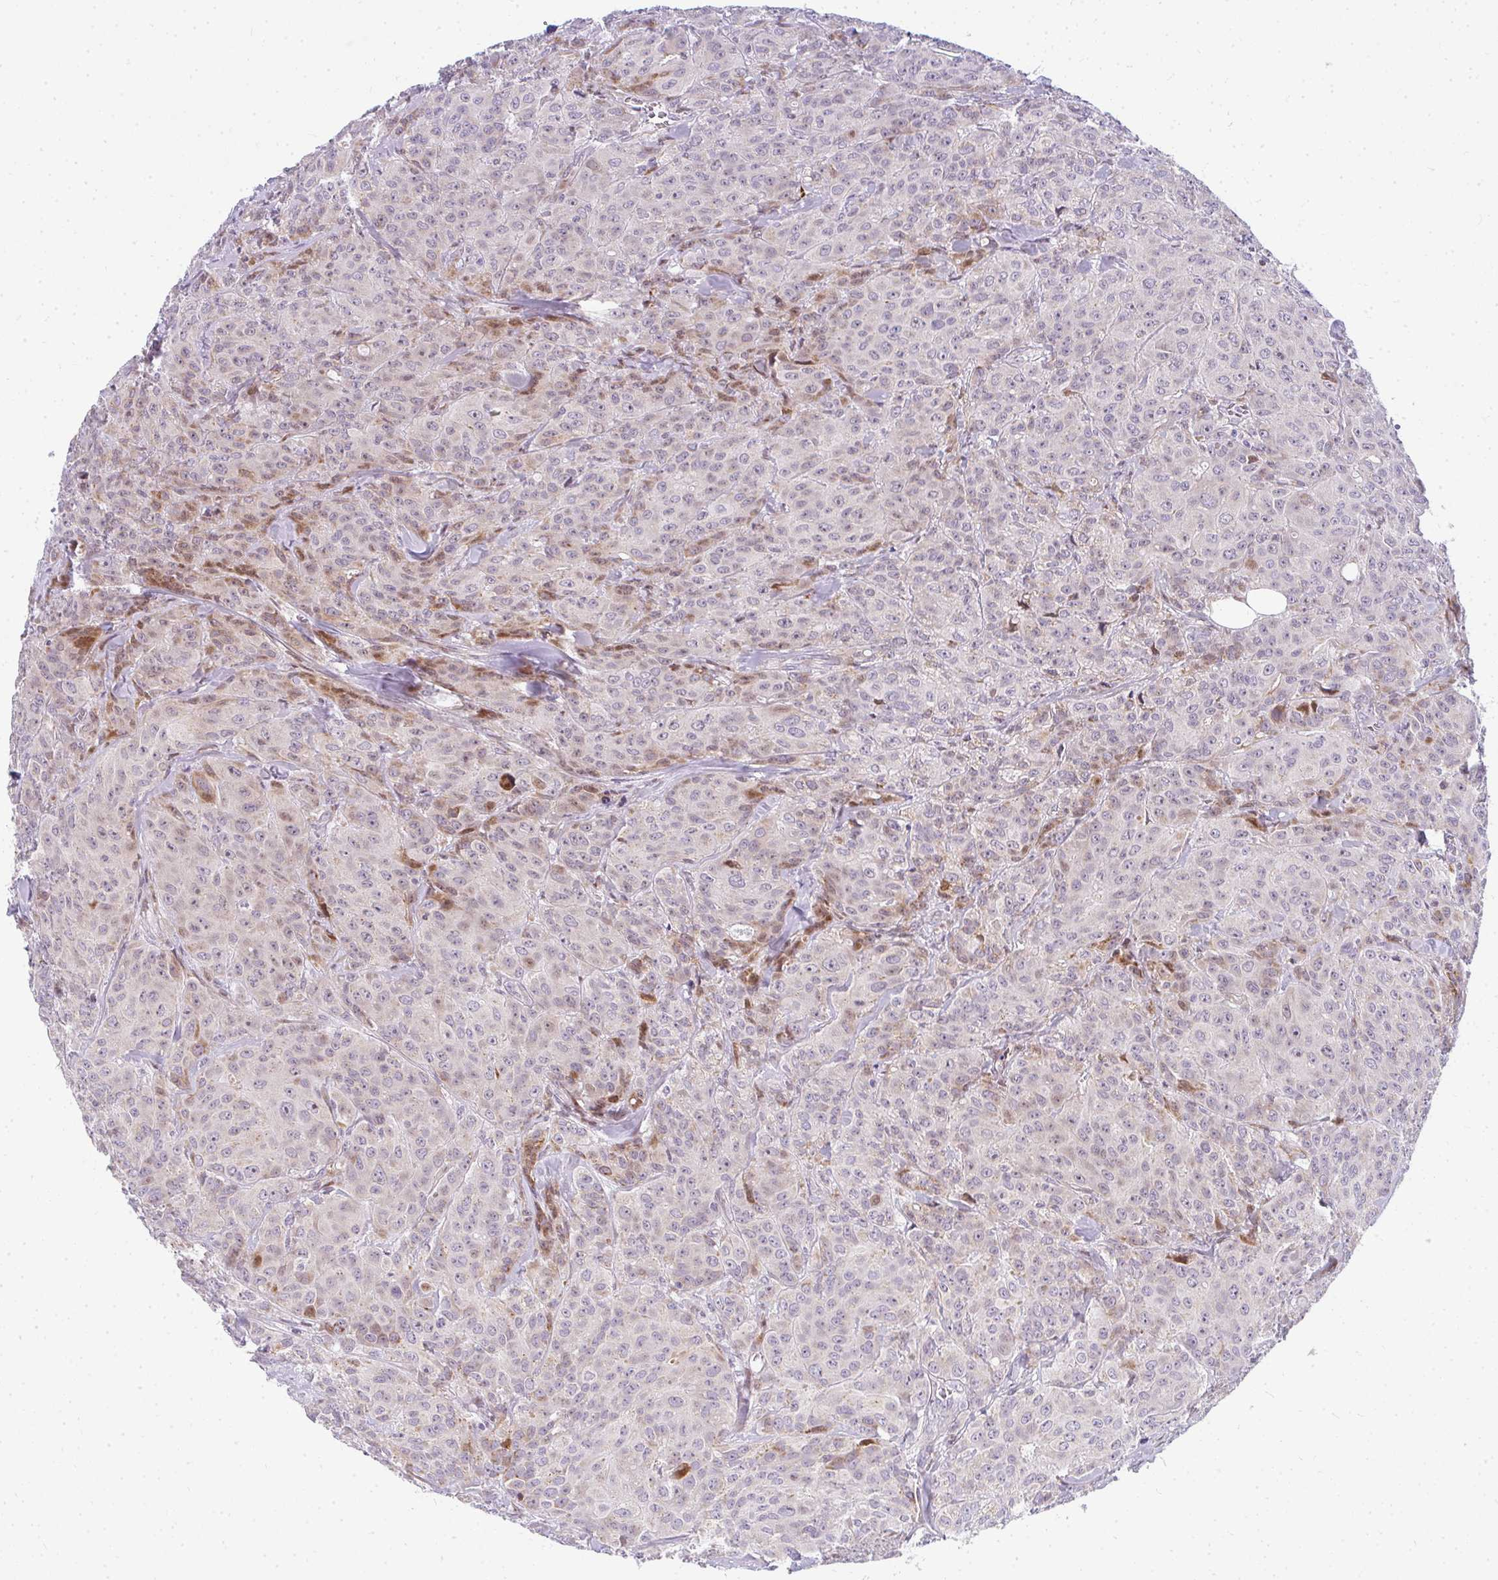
{"staining": {"intensity": "moderate", "quantity": "25%-75%", "location": "cytoplasmic/membranous"}, "tissue": "breast cancer", "cell_type": "Tumor cells", "image_type": "cancer", "snomed": [{"axis": "morphology", "description": "Normal tissue, NOS"}, {"axis": "morphology", "description": "Duct carcinoma"}, {"axis": "topography", "description": "Breast"}], "caption": "The photomicrograph displays staining of breast cancer, revealing moderate cytoplasmic/membranous protein staining (brown color) within tumor cells. The staining was performed using DAB (3,3'-diaminobenzidine), with brown indicating positive protein expression. Nuclei are stained blue with hematoxylin.", "gene": "PLA2G5", "patient": {"sex": "female", "age": 43}}